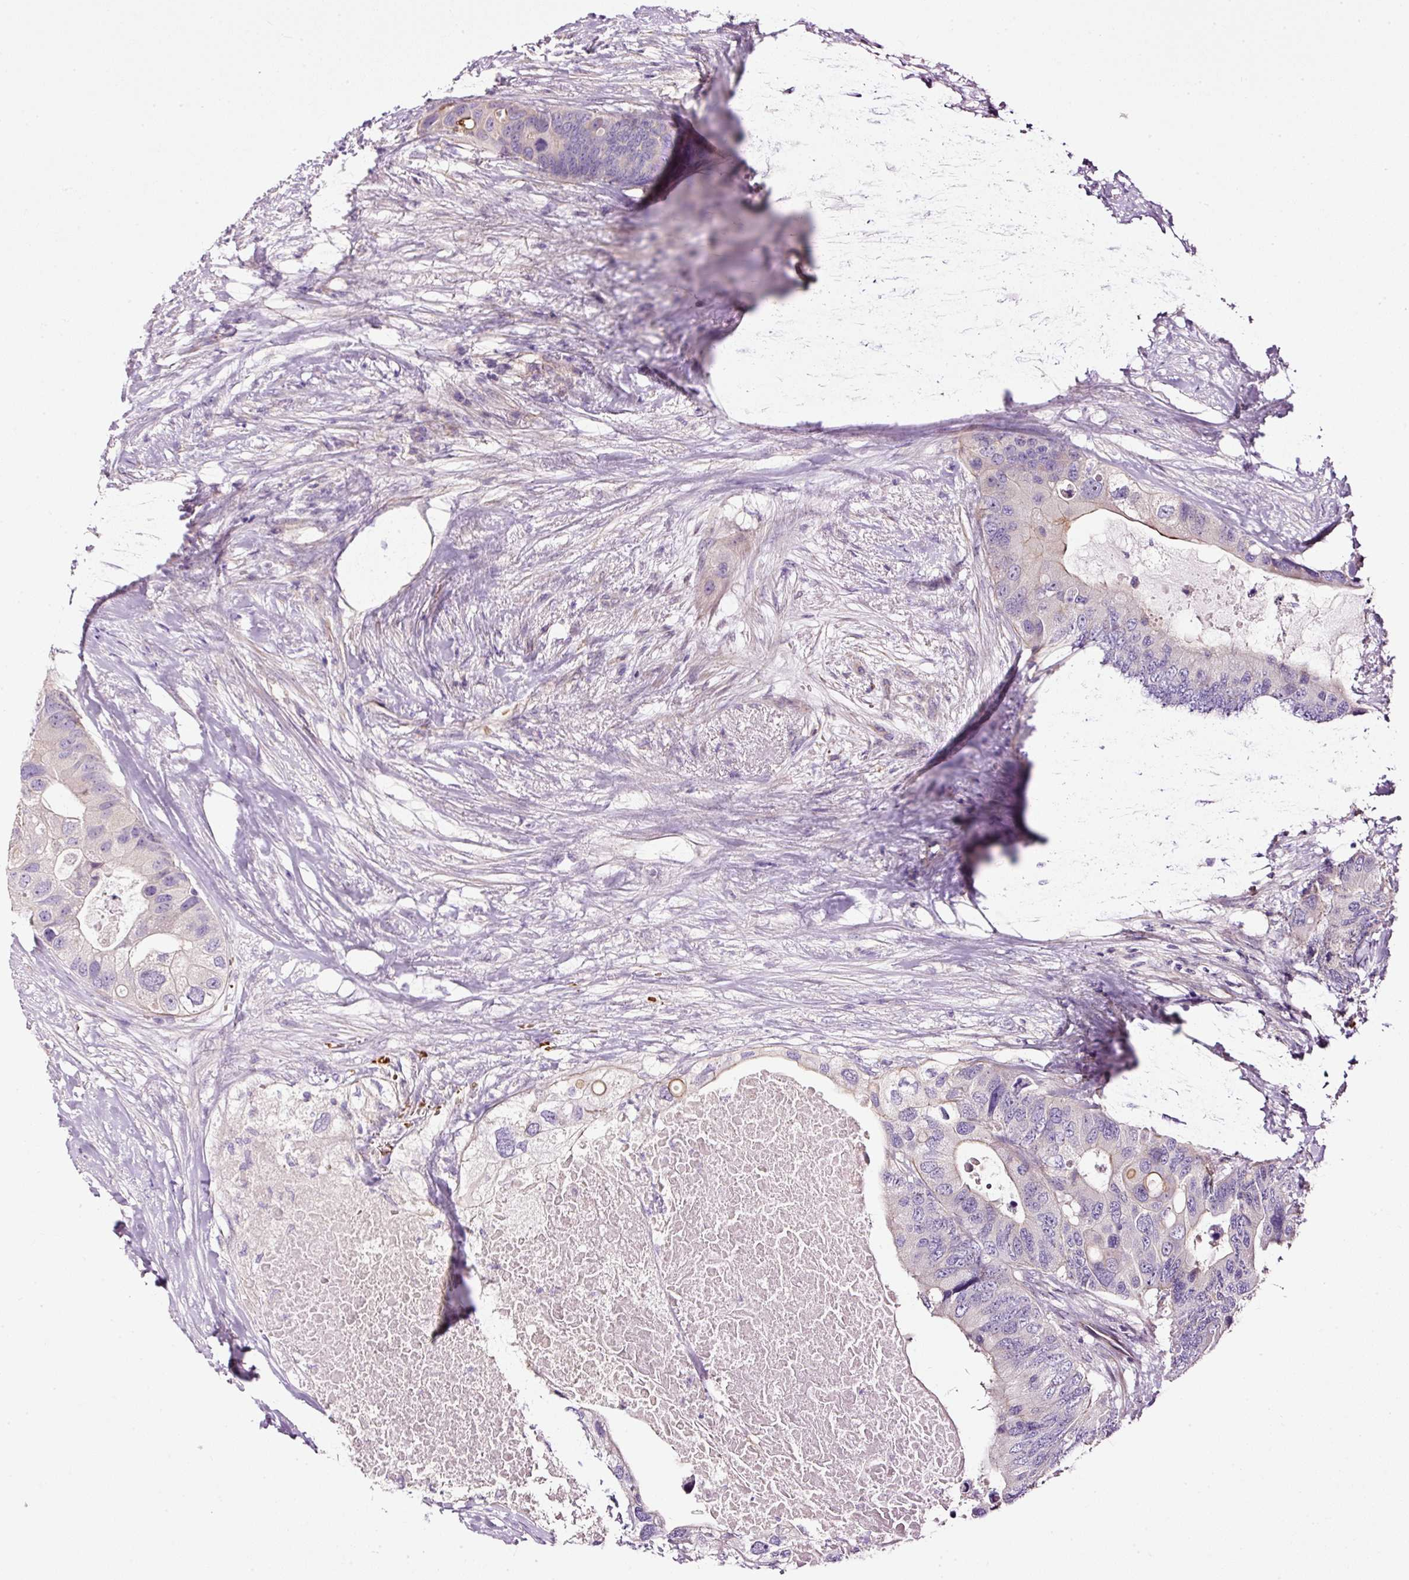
{"staining": {"intensity": "negative", "quantity": "none", "location": "none"}, "tissue": "colorectal cancer", "cell_type": "Tumor cells", "image_type": "cancer", "snomed": [{"axis": "morphology", "description": "Adenocarcinoma, NOS"}, {"axis": "topography", "description": "Colon"}], "caption": "IHC of colorectal cancer reveals no staining in tumor cells. (Immunohistochemistry (ihc), brightfield microscopy, high magnification).", "gene": "USHBP1", "patient": {"sex": "male", "age": 71}}